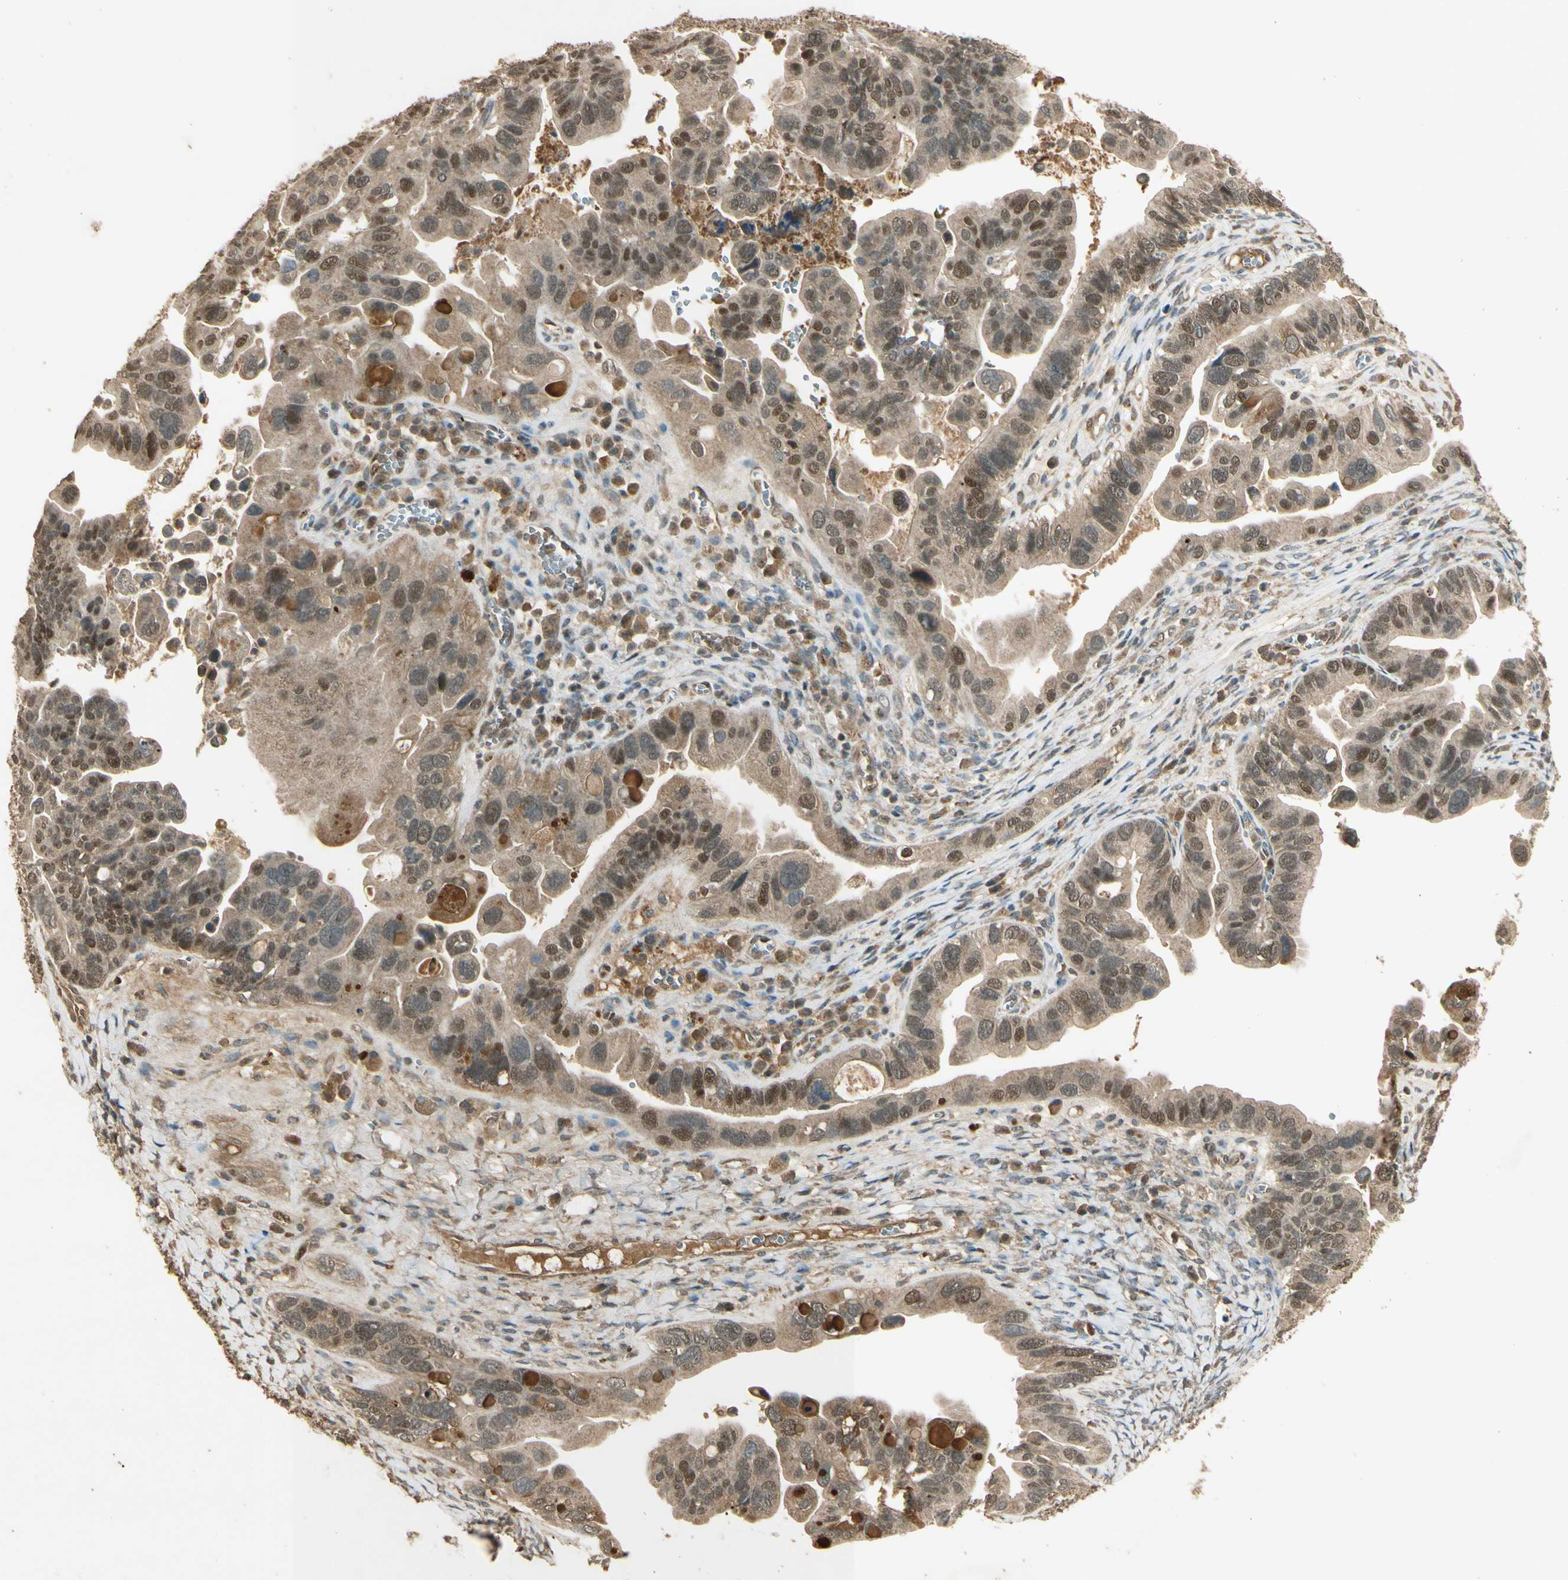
{"staining": {"intensity": "moderate", "quantity": ">75%", "location": "cytoplasmic/membranous,nuclear"}, "tissue": "ovarian cancer", "cell_type": "Tumor cells", "image_type": "cancer", "snomed": [{"axis": "morphology", "description": "Cystadenocarcinoma, serous, NOS"}, {"axis": "topography", "description": "Ovary"}], "caption": "About >75% of tumor cells in human serous cystadenocarcinoma (ovarian) exhibit moderate cytoplasmic/membranous and nuclear protein positivity as visualized by brown immunohistochemical staining.", "gene": "GMEB2", "patient": {"sex": "female", "age": 56}}